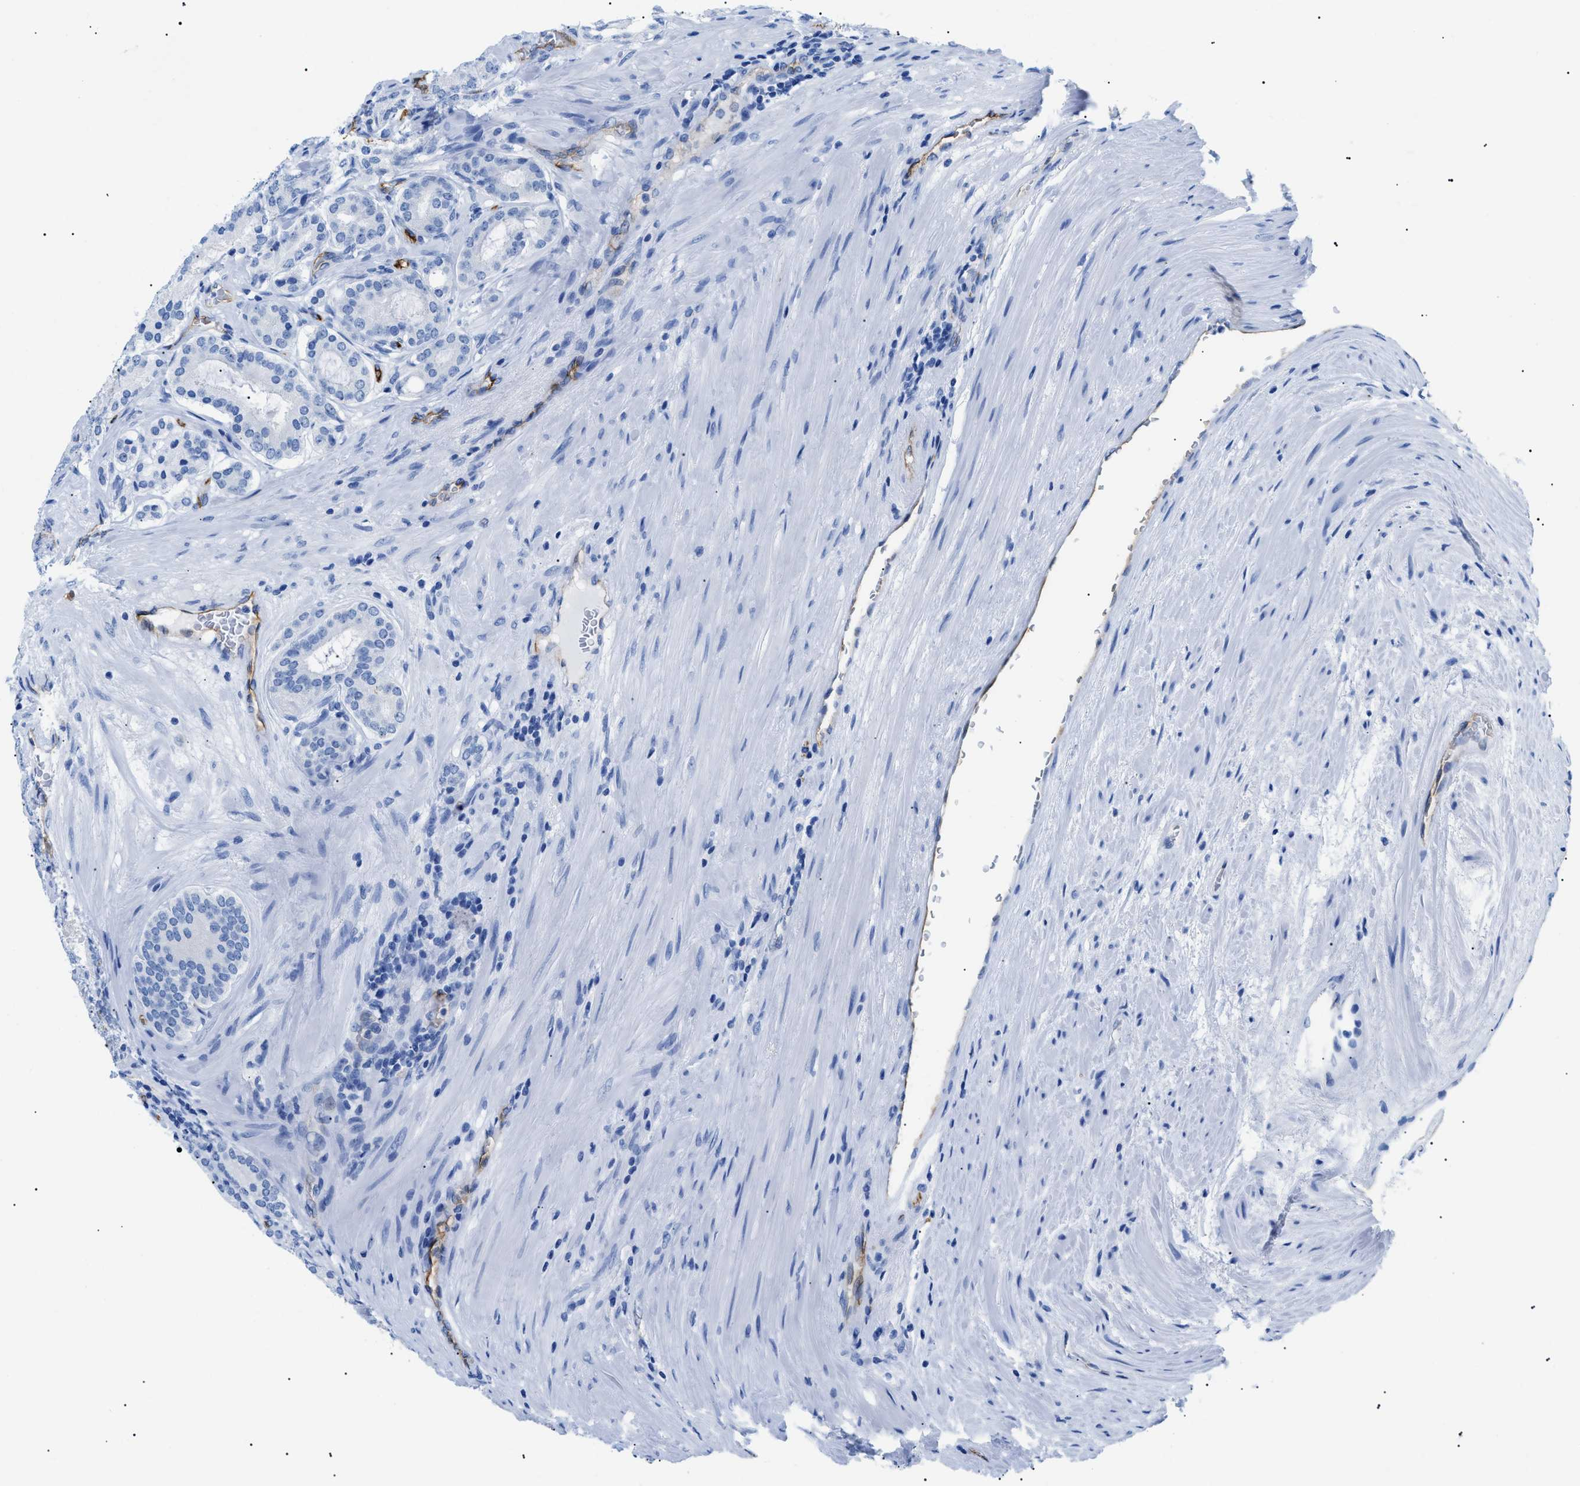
{"staining": {"intensity": "negative", "quantity": "none", "location": "none"}, "tissue": "prostate cancer", "cell_type": "Tumor cells", "image_type": "cancer", "snomed": [{"axis": "morphology", "description": "Adenocarcinoma, High grade"}, {"axis": "topography", "description": "Prostate"}], "caption": "Prostate cancer (high-grade adenocarcinoma) was stained to show a protein in brown. There is no significant positivity in tumor cells.", "gene": "PODXL", "patient": {"sex": "male", "age": 60}}